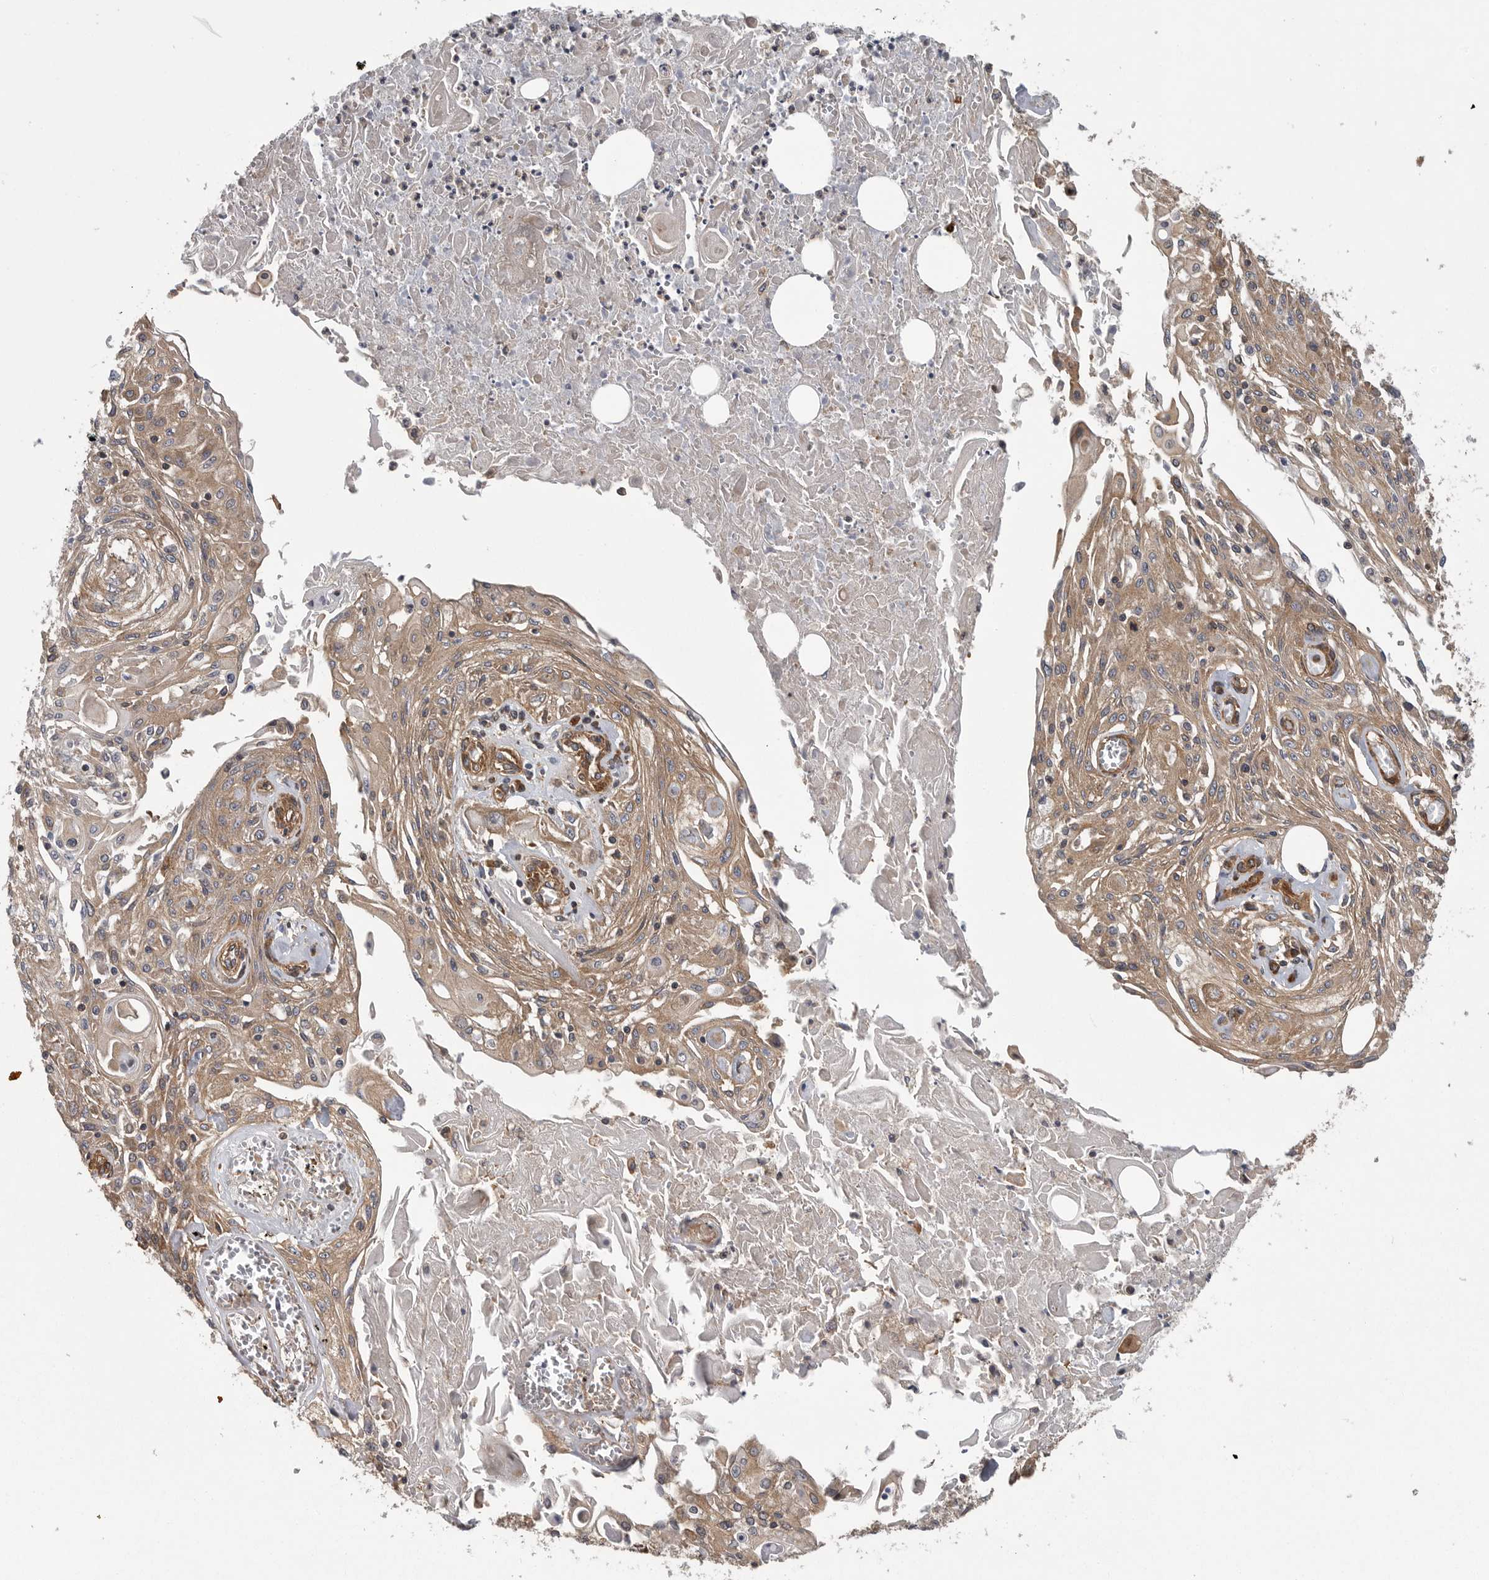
{"staining": {"intensity": "moderate", "quantity": ">75%", "location": "cytoplasmic/membranous"}, "tissue": "skin cancer", "cell_type": "Tumor cells", "image_type": "cancer", "snomed": [{"axis": "morphology", "description": "Squamous cell carcinoma, NOS"}, {"axis": "morphology", "description": "Squamous cell carcinoma, metastatic, NOS"}, {"axis": "topography", "description": "Skin"}, {"axis": "topography", "description": "Lymph node"}], "caption": "Immunohistochemistry micrograph of neoplastic tissue: human squamous cell carcinoma (skin) stained using immunohistochemistry (IHC) demonstrates medium levels of moderate protein expression localized specifically in the cytoplasmic/membranous of tumor cells, appearing as a cytoplasmic/membranous brown color.", "gene": "OXR1", "patient": {"sex": "male", "age": 75}}